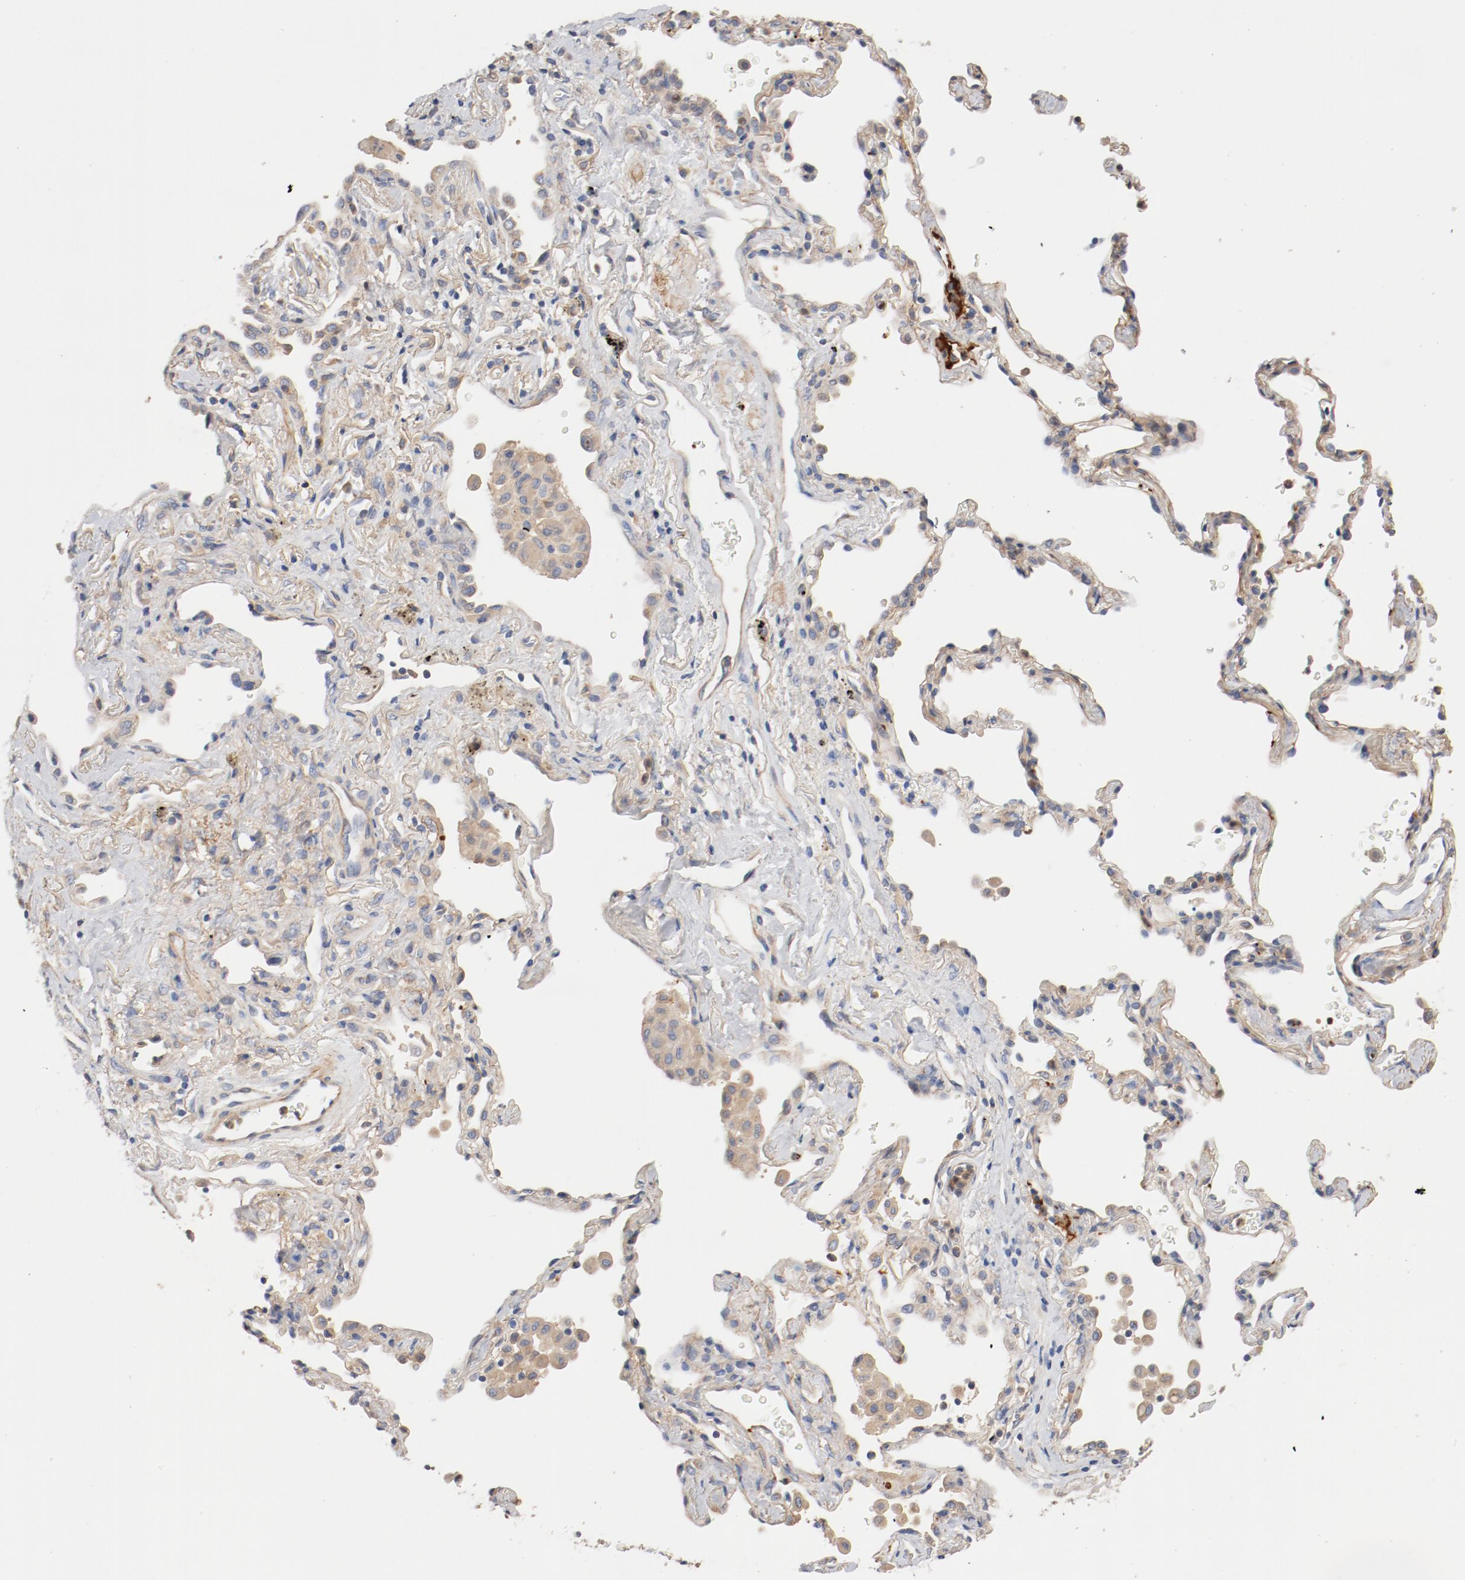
{"staining": {"intensity": "weak", "quantity": "25%-75%", "location": "cytoplasmic/membranous"}, "tissue": "lung cancer", "cell_type": "Tumor cells", "image_type": "cancer", "snomed": [{"axis": "morphology", "description": "Squamous cell carcinoma, NOS"}, {"axis": "topography", "description": "Lung"}], "caption": "Approximately 25%-75% of tumor cells in lung squamous cell carcinoma show weak cytoplasmic/membranous protein positivity as visualized by brown immunohistochemical staining.", "gene": "ILK", "patient": {"sex": "female", "age": 67}}